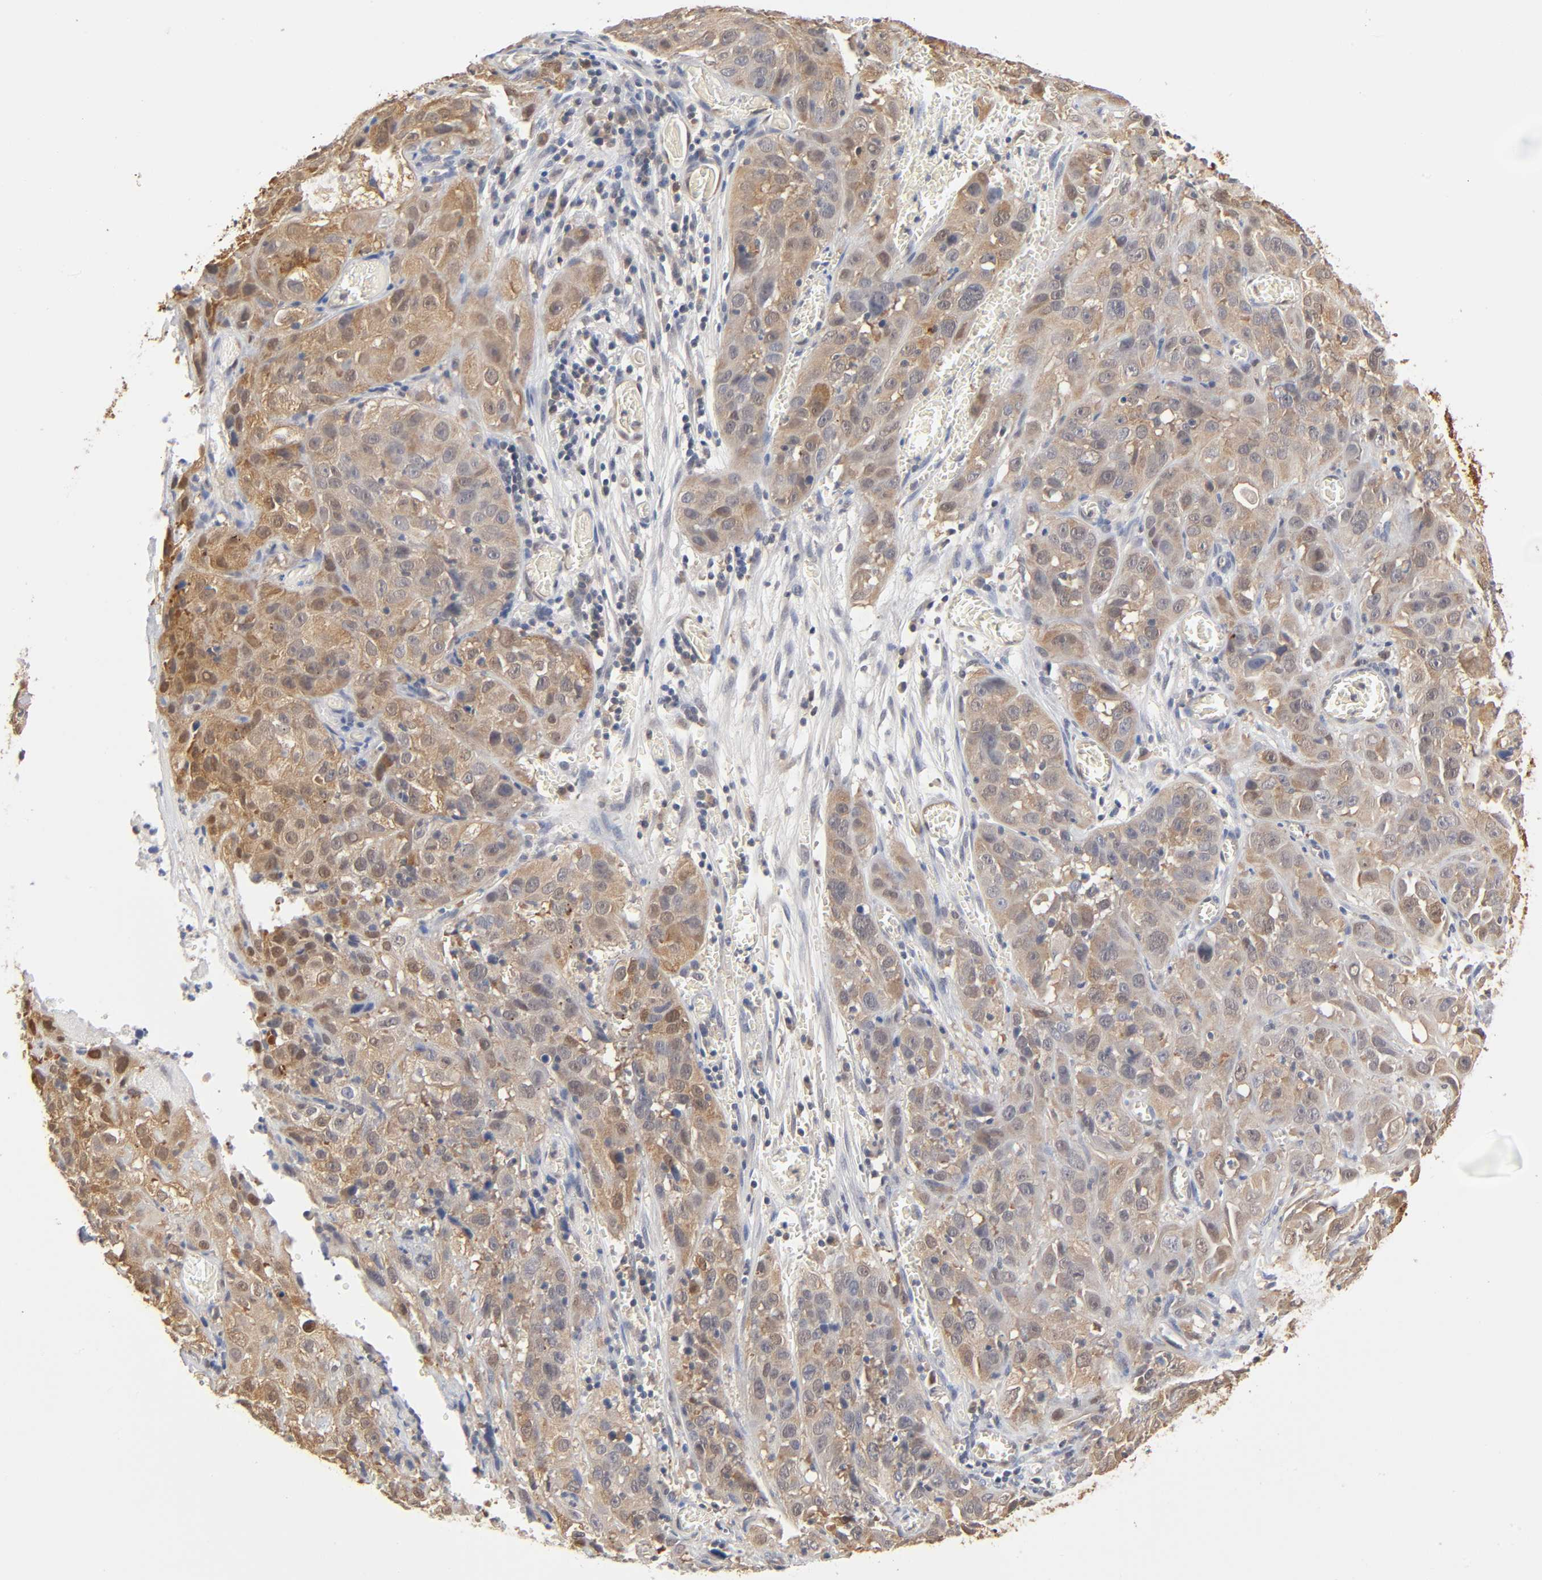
{"staining": {"intensity": "moderate", "quantity": ">75%", "location": "cytoplasmic/membranous"}, "tissue": "cervical cancer", "cell_type": "Tumor cells", "image_type": "cancer", "snomed": [{"axis": "morphology", "description": "Squamous cell carcinoma, NOS"}, {"axis": "topography", "description": "Cervix"}], "caption": "This is a photomicrograph of immunohistochemistry (IHC) staining of squamous cell carcinoma (cervical), which shows moderate positivity in the cytoplasmic/membranous of tumor cells.", "gene": "DFFB", "patient": {"sex": "female", "age": 32}}